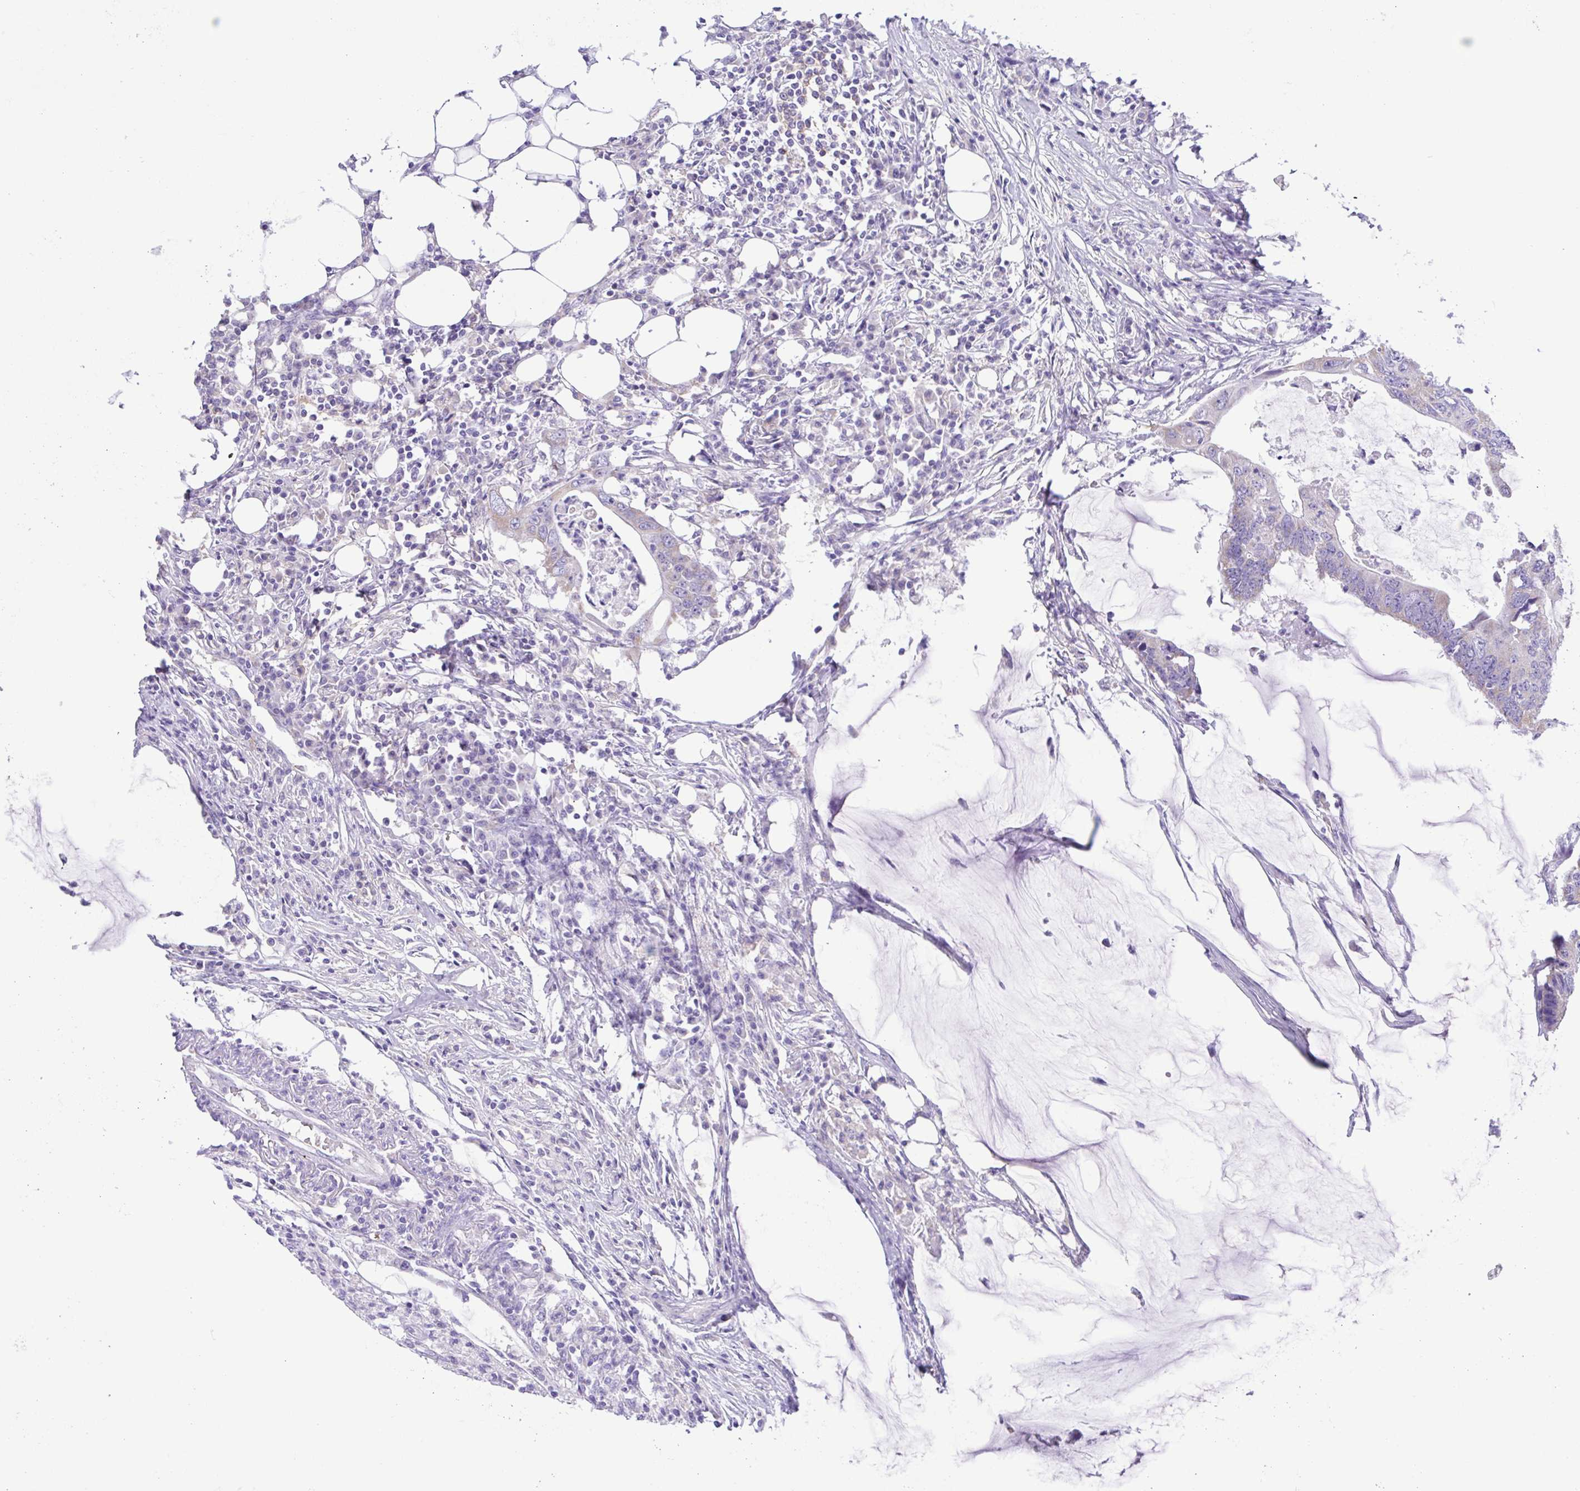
{"staining": {"intensity": "negative", "quantity": "none", "location": "none"}, "tissue": "colorectal cancer", "cell_type": "Tumor cells", "image_type": "cancer", "snomed": [{"axis": "morphology", "description": "Adenocarcinoma, NOS"}, {"axis": "topography", "description": "Colon"}], "caption": "Immunohistochemical staining of colorectal cancer displays no significant positivity in tumor cells.", "gene": "CD72", "patient": {"sex": "male", "age": 71}}